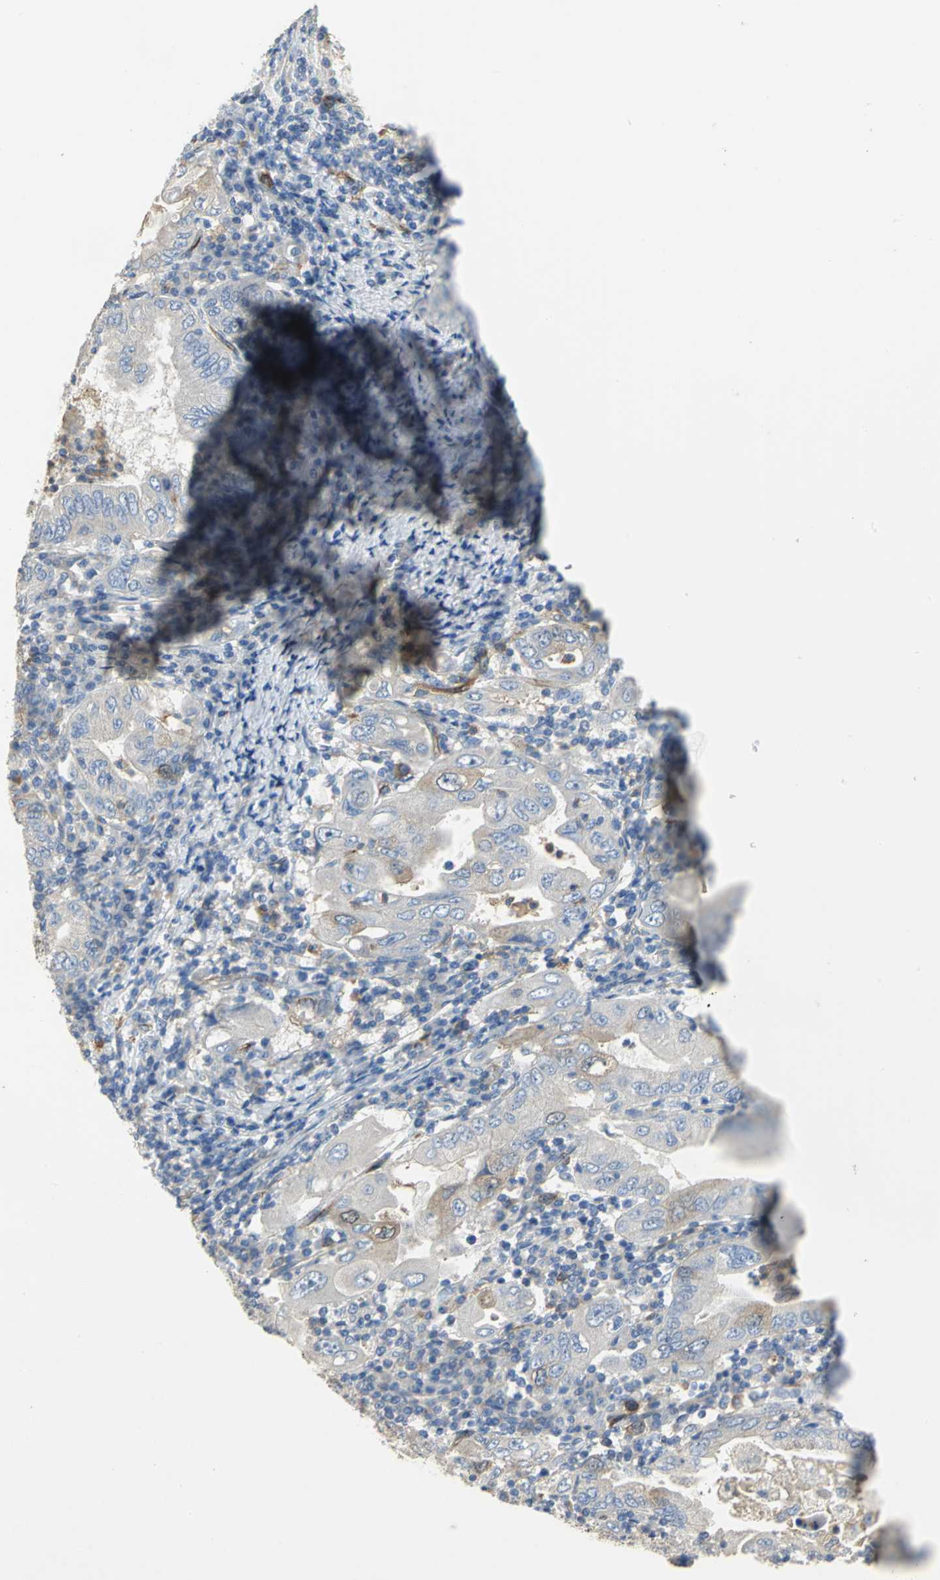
{"staining": {"intensity": "moderate", "quantity": "<25%", "location": "cytoplasmic/membranous"}, "tissue": "stomach cancer", "cell_type": "Tumor cells", "image_type": "cancer", "snomed": [{"axis": "morphology", "description": "Normal tissue, NOS"}, {"axis": "morphology", "description": "Adenocarcinoma, NOS"}, {"axis": "topography", "description": "Esophagus"}, {"axis": "topography", "description": "Stomach, upper"}, {"axis": "topography", "description": "Peripheral nerve tissue"}], "caption": "Immunohistochemistry (IHC) (DAB) staining of human adenocarcinoma (stomach) shows moderate cytoplasmic/membranous protein staining in approximately <25% of tumor cells.", "gene": "DLGAP5", "patient": {"sex": "male", "age": 62}}